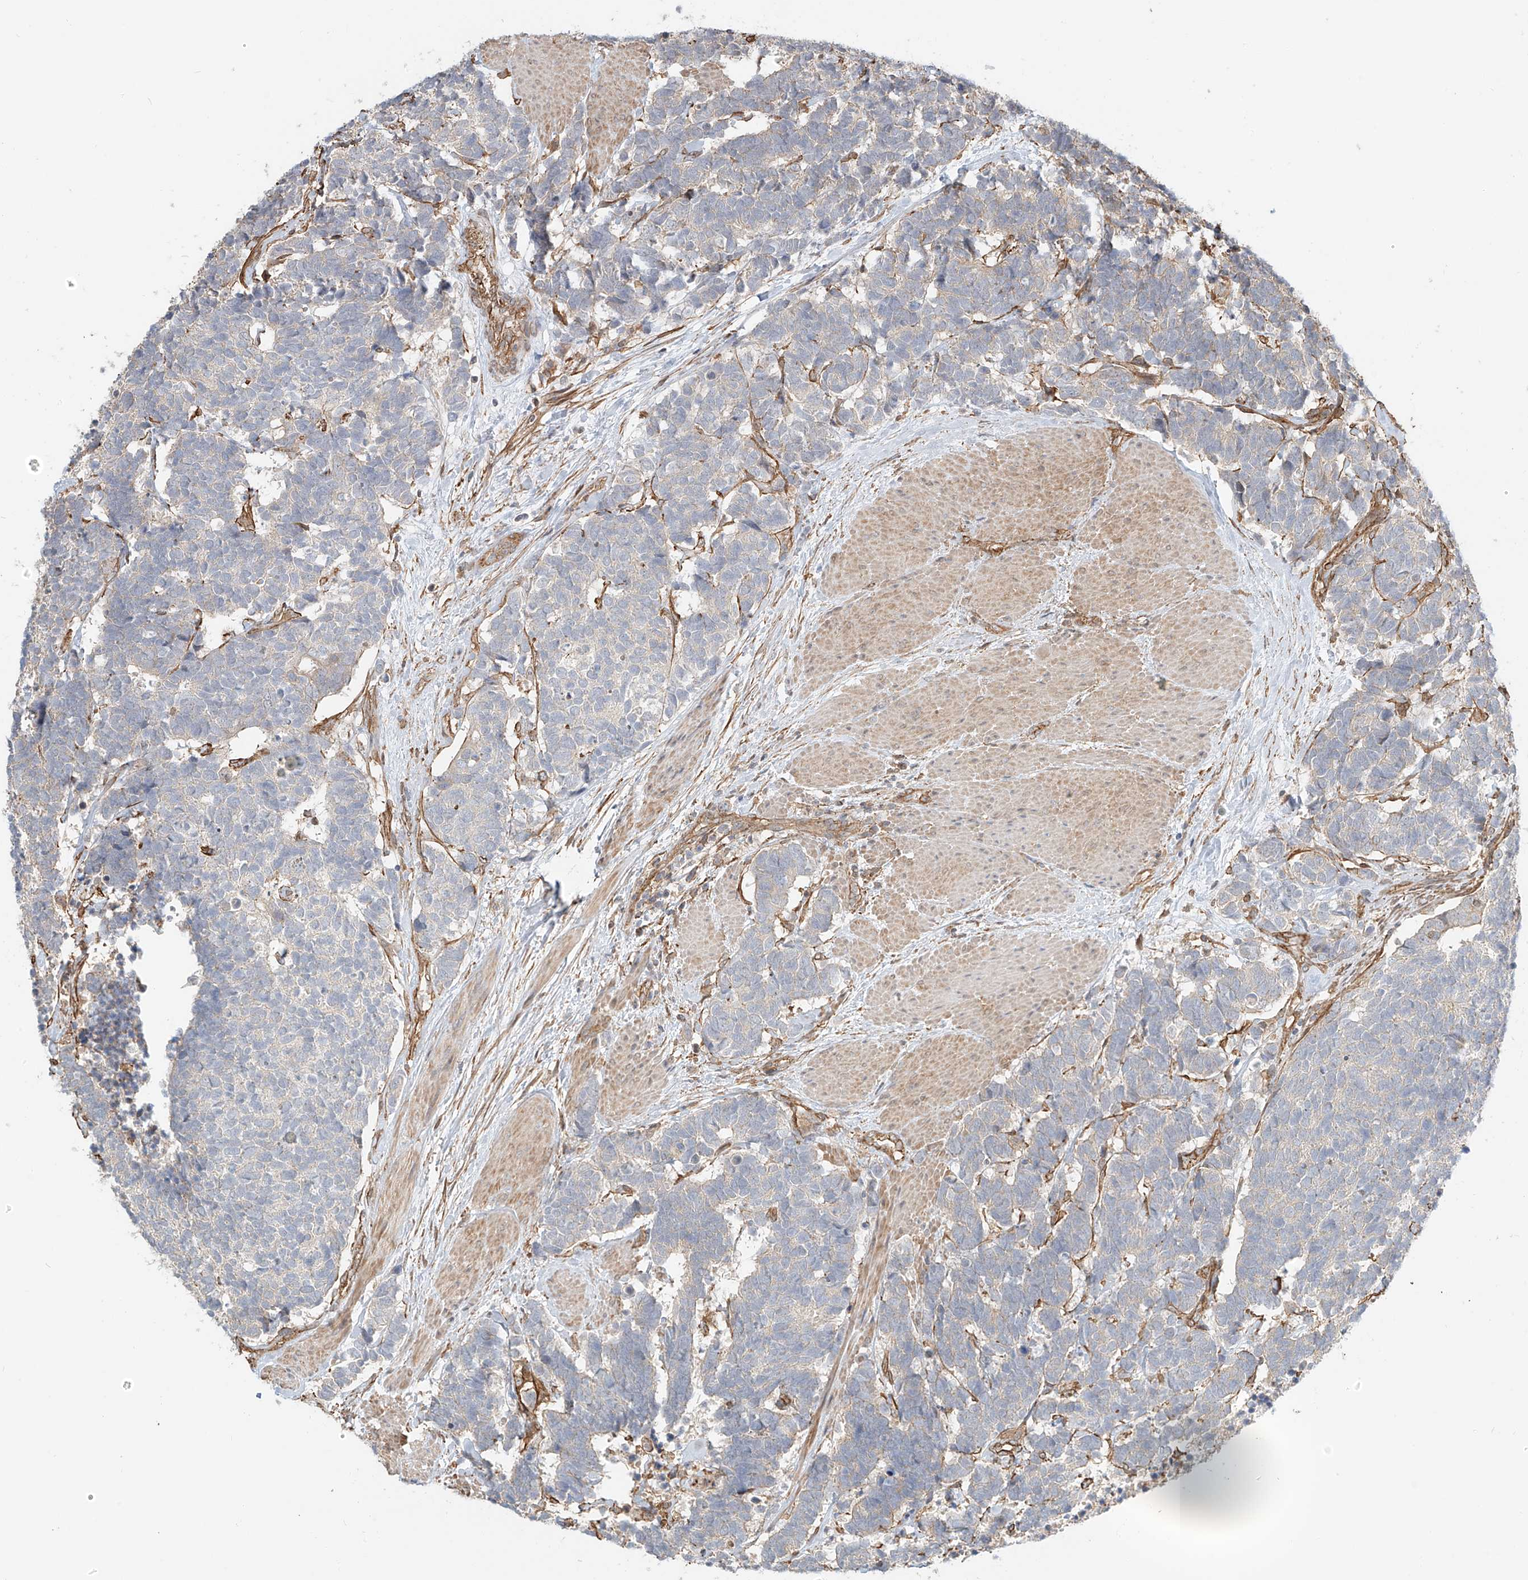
{"staining": {"intensity": "negative", "quantity": "none", "location": "none"}, "tissue": "carcinoid", "cell_type": "Tumor cells", "image_type": "cancer", "snomed": [{"axis": "morphology", "description": "Carcinoma, NOS"}, {"axis": "morphology", "description": "Carcinoid, malignant, NOS"}, {"axis": "topography", "description": "Urinary bladder"}], "caption": "DAB immunohistochemical staining of human carcinoid (malignant) exhibits no significant staining in tumor cells.", "gene": "CSMD3", "patient": {"sex": "male", "age": 57}}